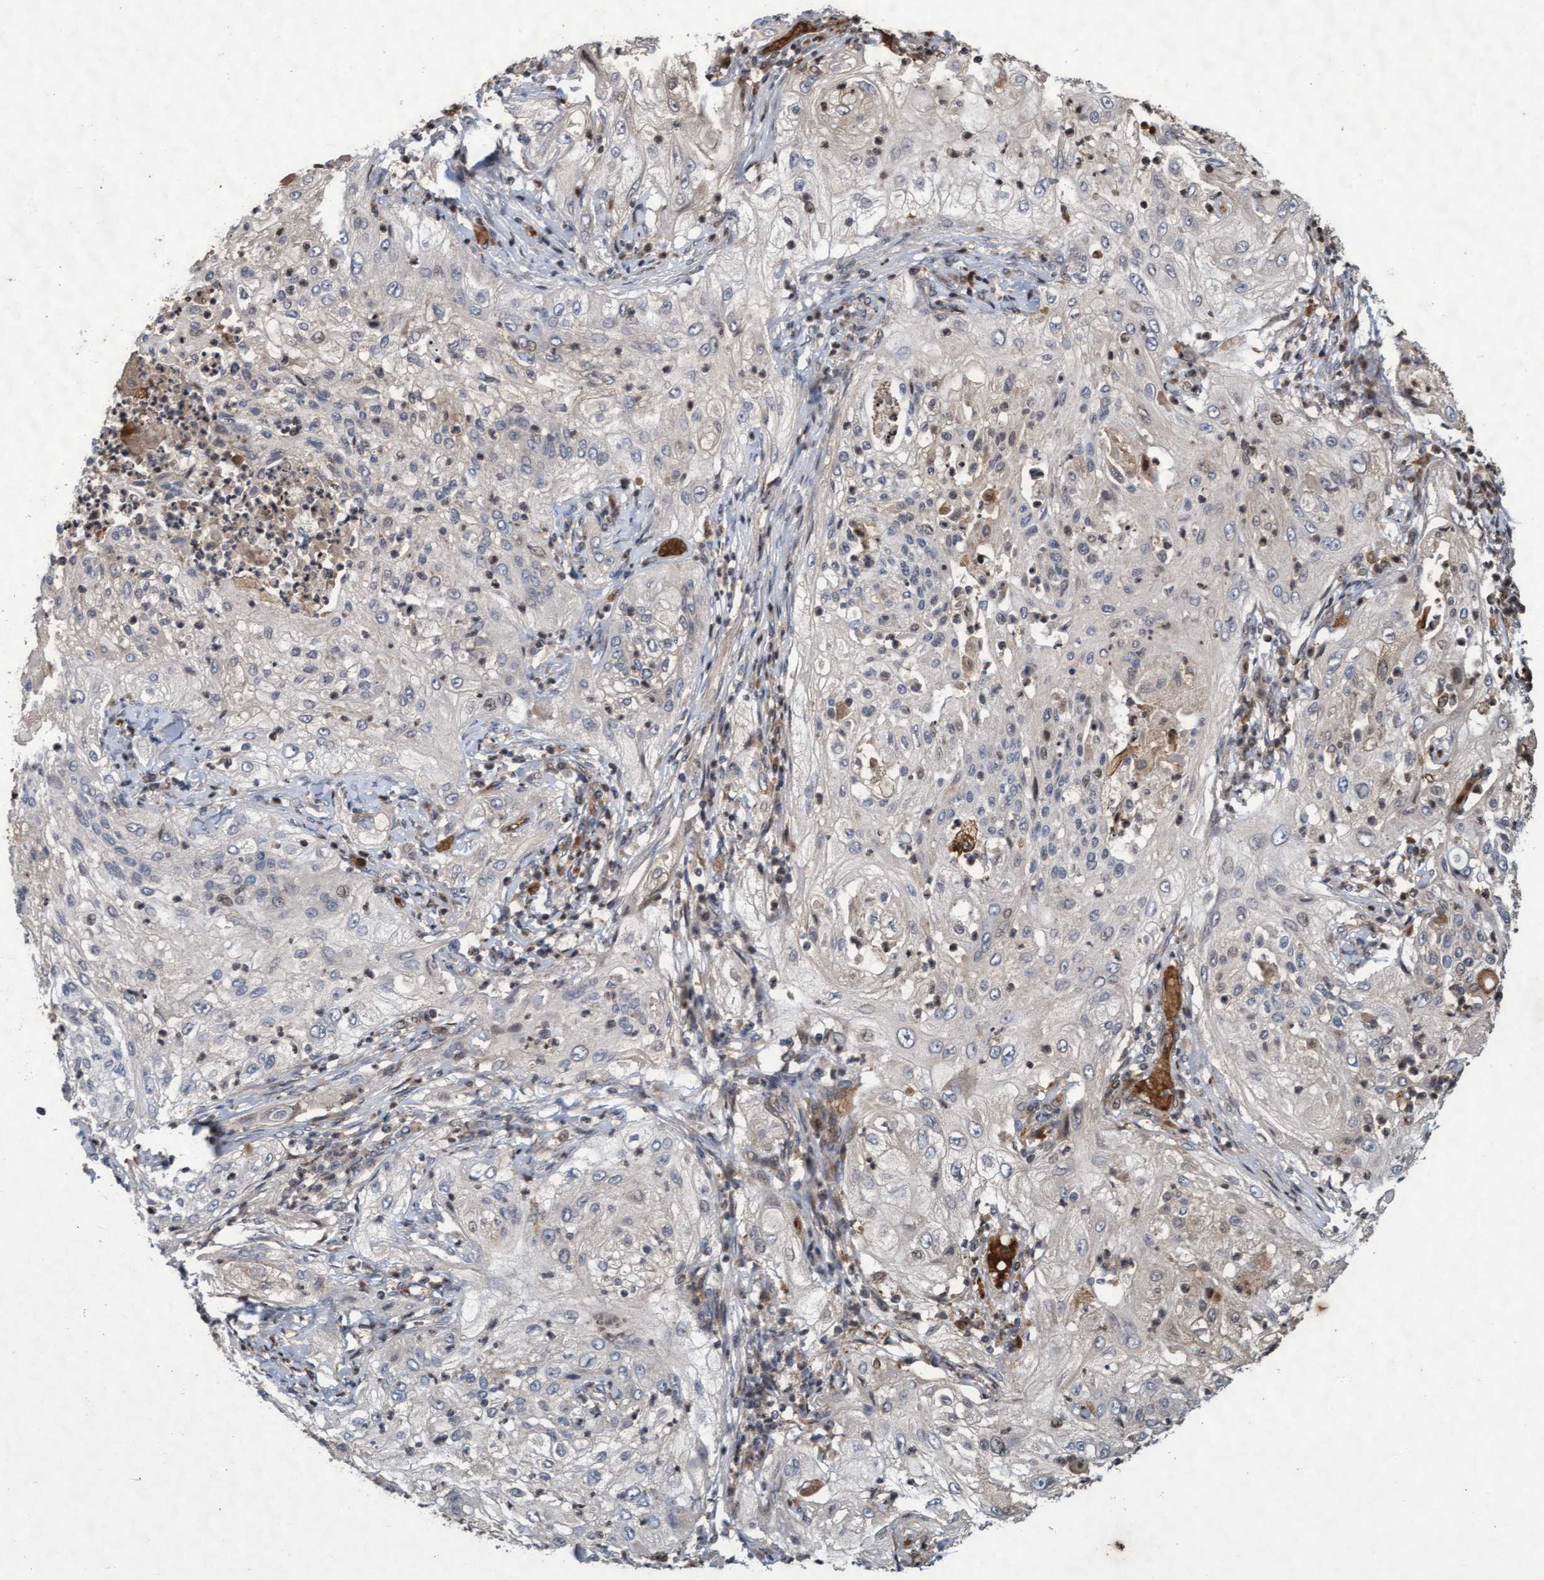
{"staining": {"intensity": "negative", "quantity": "none", "location": "none"}, "tissue": "lung cancer", "cell_type": "Tumor cells", "image_type": "cancer", "snomed": [{"axis": "morphology", "description": "Inflammation, NOS"}, {"axis": "morphology", "description": "Squamous cell carcinoma, NOS"}, {"axis": "topography", "description": "Lymph node"}, {"axis": "topography", "description": "Soft tissue"}, {"axis": "topography", "description": "Lung"}], "caption": "The histopathology image exhibits no significant staining in tumor cells of squamous cell carcinoma (lung).", "gene": "KCNC2", "patient": {"sex": "male", "age": 66}}